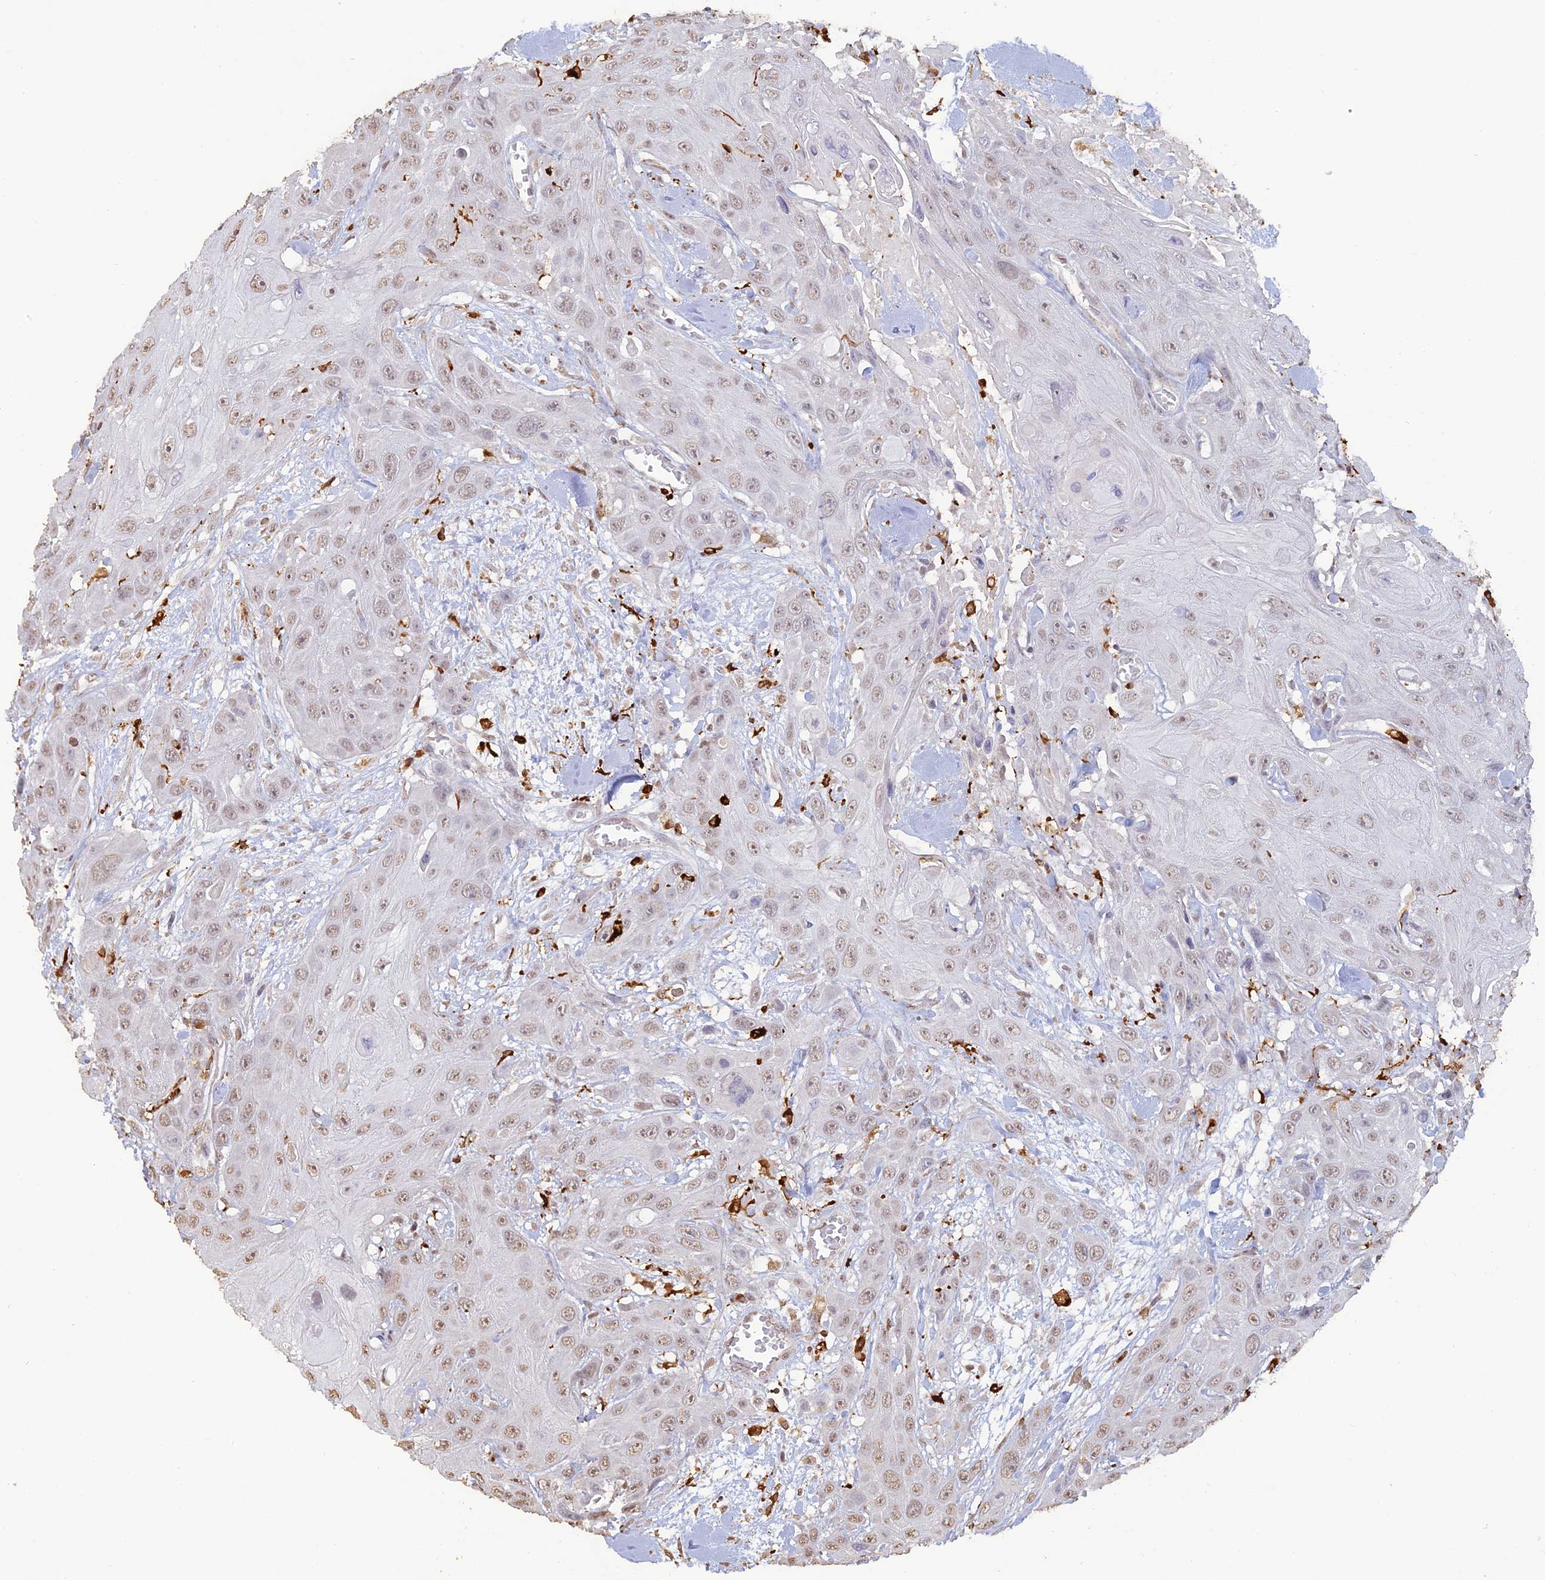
{"staining": {"intensity": "weak", "quantity": "25%-75%", "location": "nuclear"}, "tissue": "head and neck cancer", "cell_type": "Tumor cells", "image_type": "cancer", "snomed": [{"axis": "morphology", "description": "Squamous cell carcinoma, NOS"}, {"axis": "topography", "description": "Head-Neck"}], "caption": "A brown stain labels weak nuclear expression of a protein in human head and neck cancer (squamous cell carcinoma) tumor cells.", "gene": "APOBR", "patient": {"sex": "male", "age": 81}}